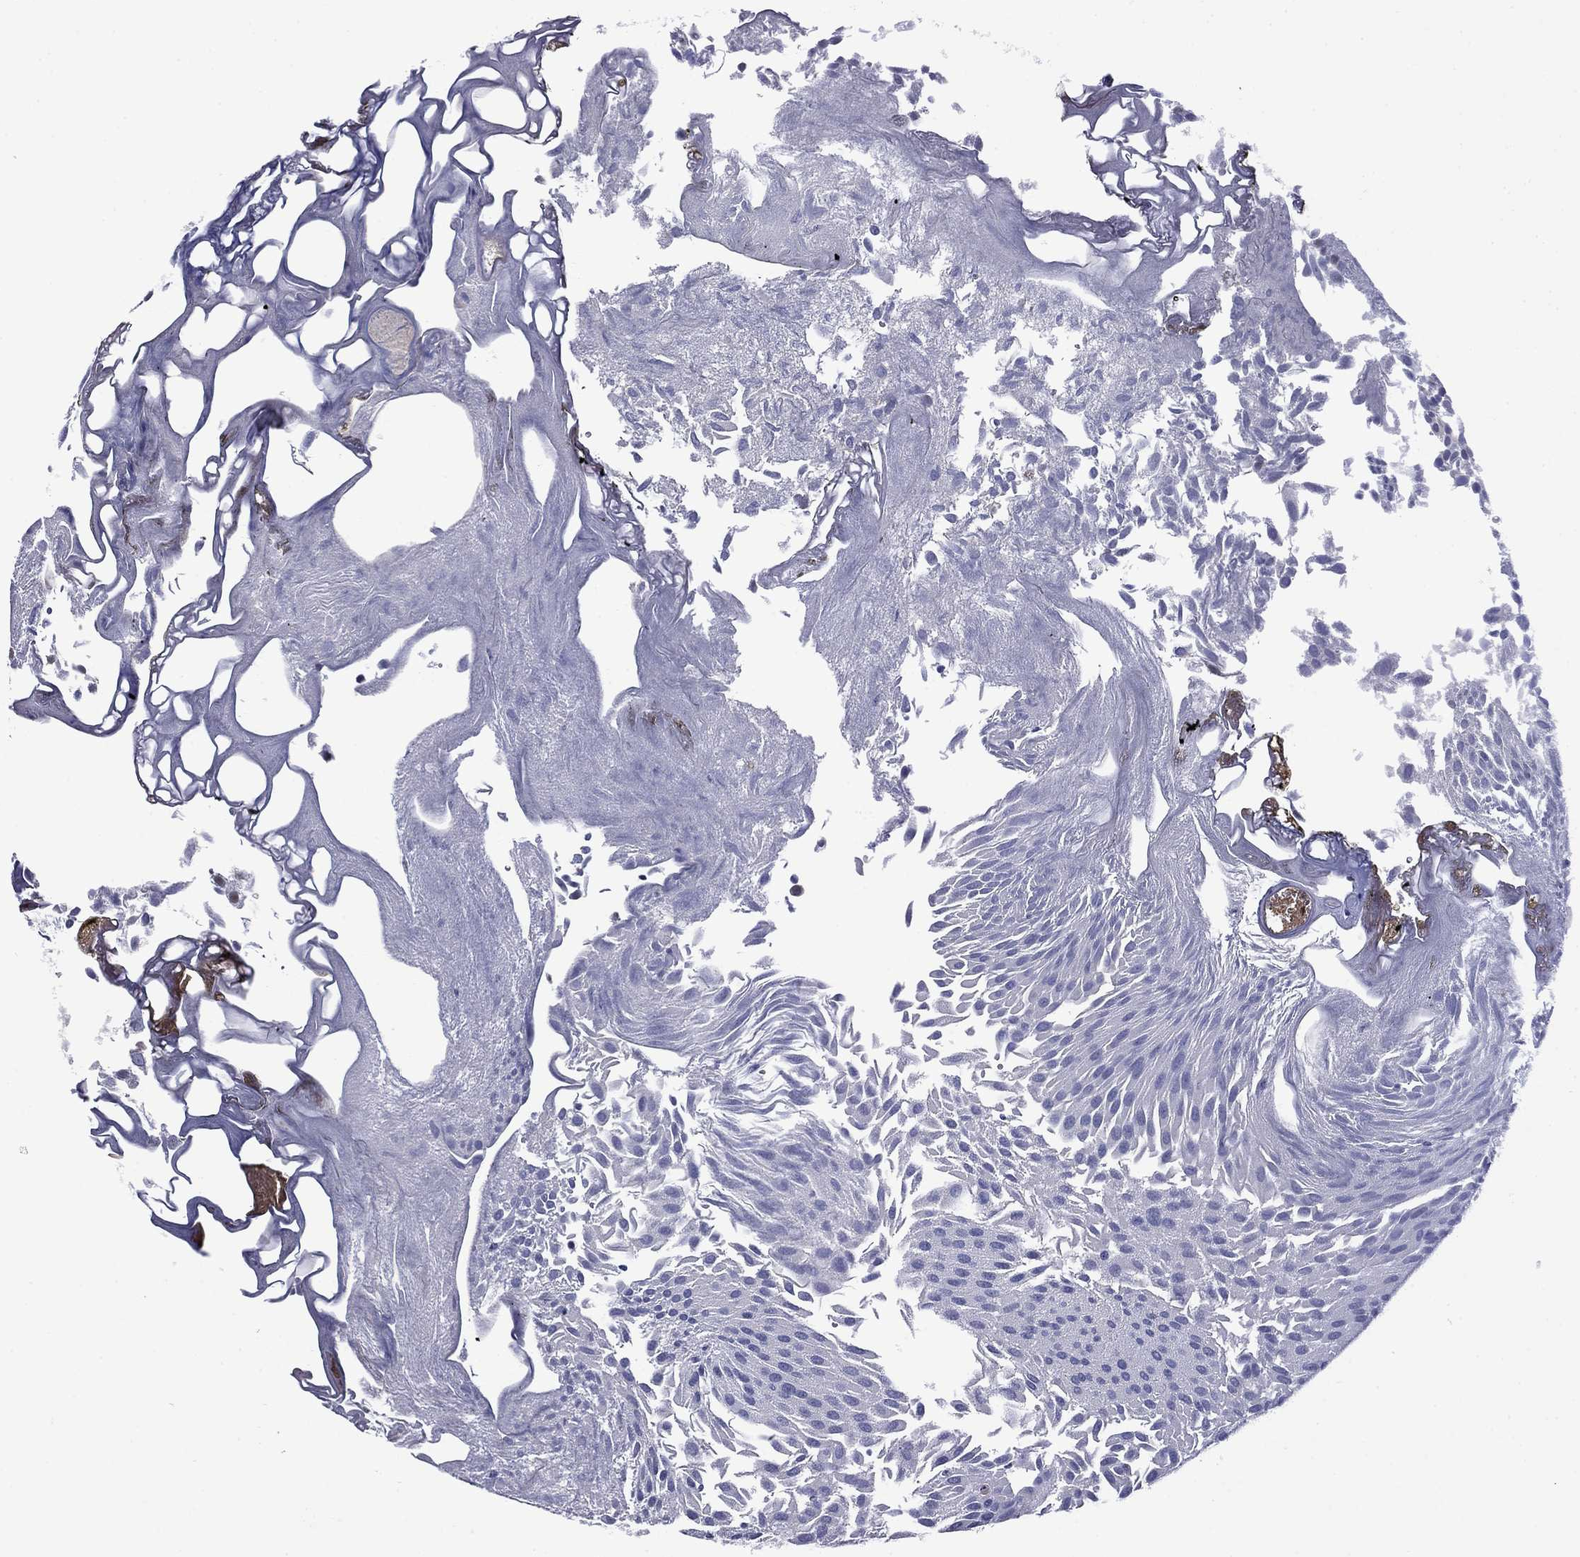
{"staining": {"intensity": "negative", "quantity": "none", "location": "none"}, "tissue": "urothelial cancer", "cell_type": "Tumor cells", "image_type": "cancer", "snomed": [{"axis": "morphology", "description": "Urothelial carcinoma, Low grade"}, {"axis": "topography", "description": "Urinary bladder"}], "caption": "High power microscopy histopathology image of an immunohistochemistry photomicrograph of low-grade urothelial carcinoma, revealing no significant positivity in tumor cells. (Stains: DAB (3,3'-diaminobenzidine) IHC with hematoxylin counter stain, Microscopy: brightfield microscopy at high magnification).", "gene": "APOA2", "patient": {"sex": "male", "age": 52}}